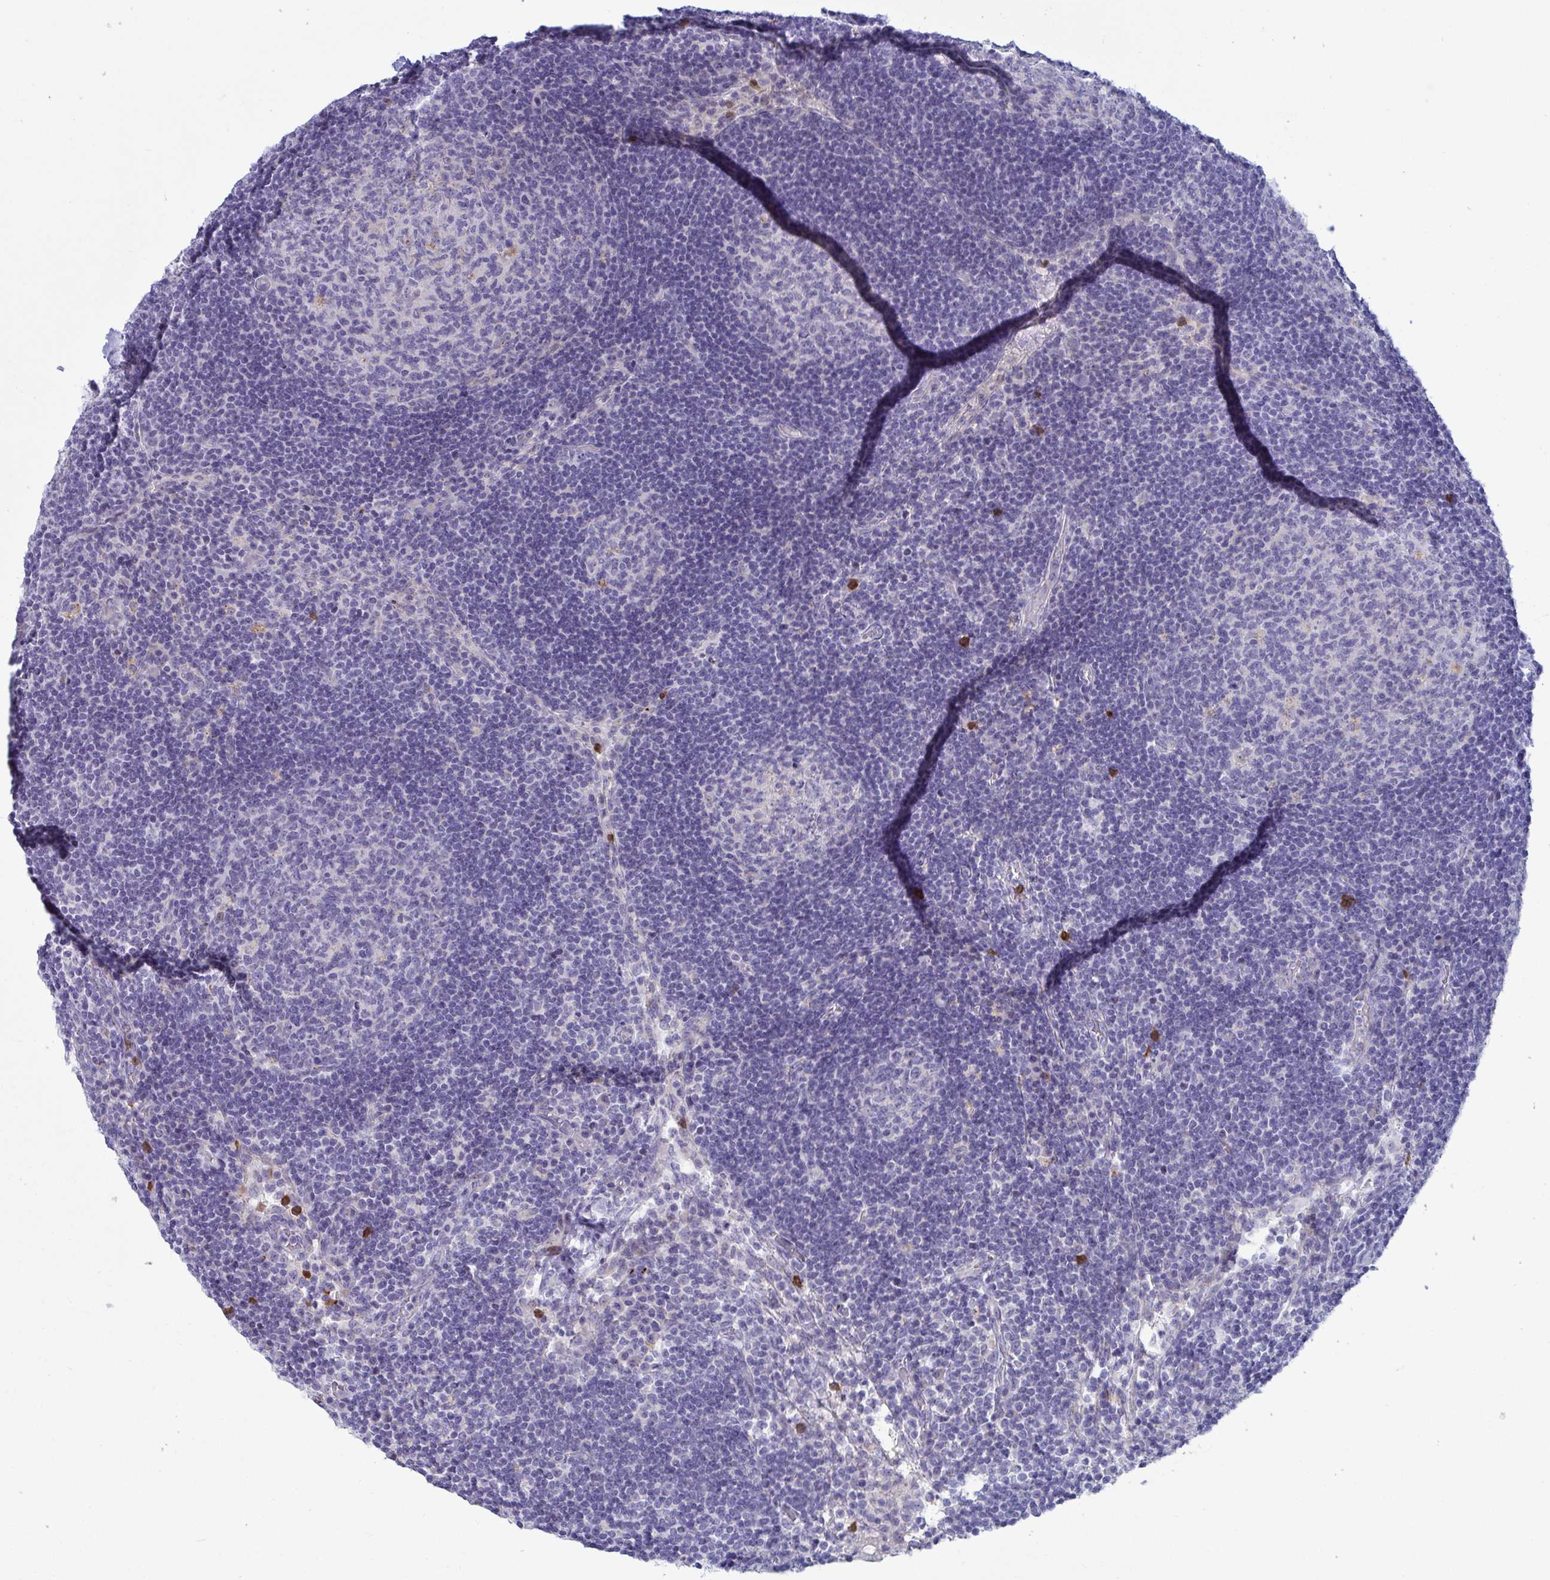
{"staining": {"intensity": "negative", "quantity": "none", "location": "none"}, "tissue": "lymph node", "cell_type": "Germinal center cells", "image_type": "normal", "snomed": [{"axis": "morphology", "description": "Normal tissue, NOS"}, {"axis": "topography", "description": "Lymph node"}], "caption": "This photomicrograph is of benign lymph node stained with immunohistochemistry (IHC) to label a protein in brown with the nuclei are counter-stained blue. There is no staining in germinal center cells.", "gene": "TAS2R38", "patient": {"sex": "male", "age": 67}}